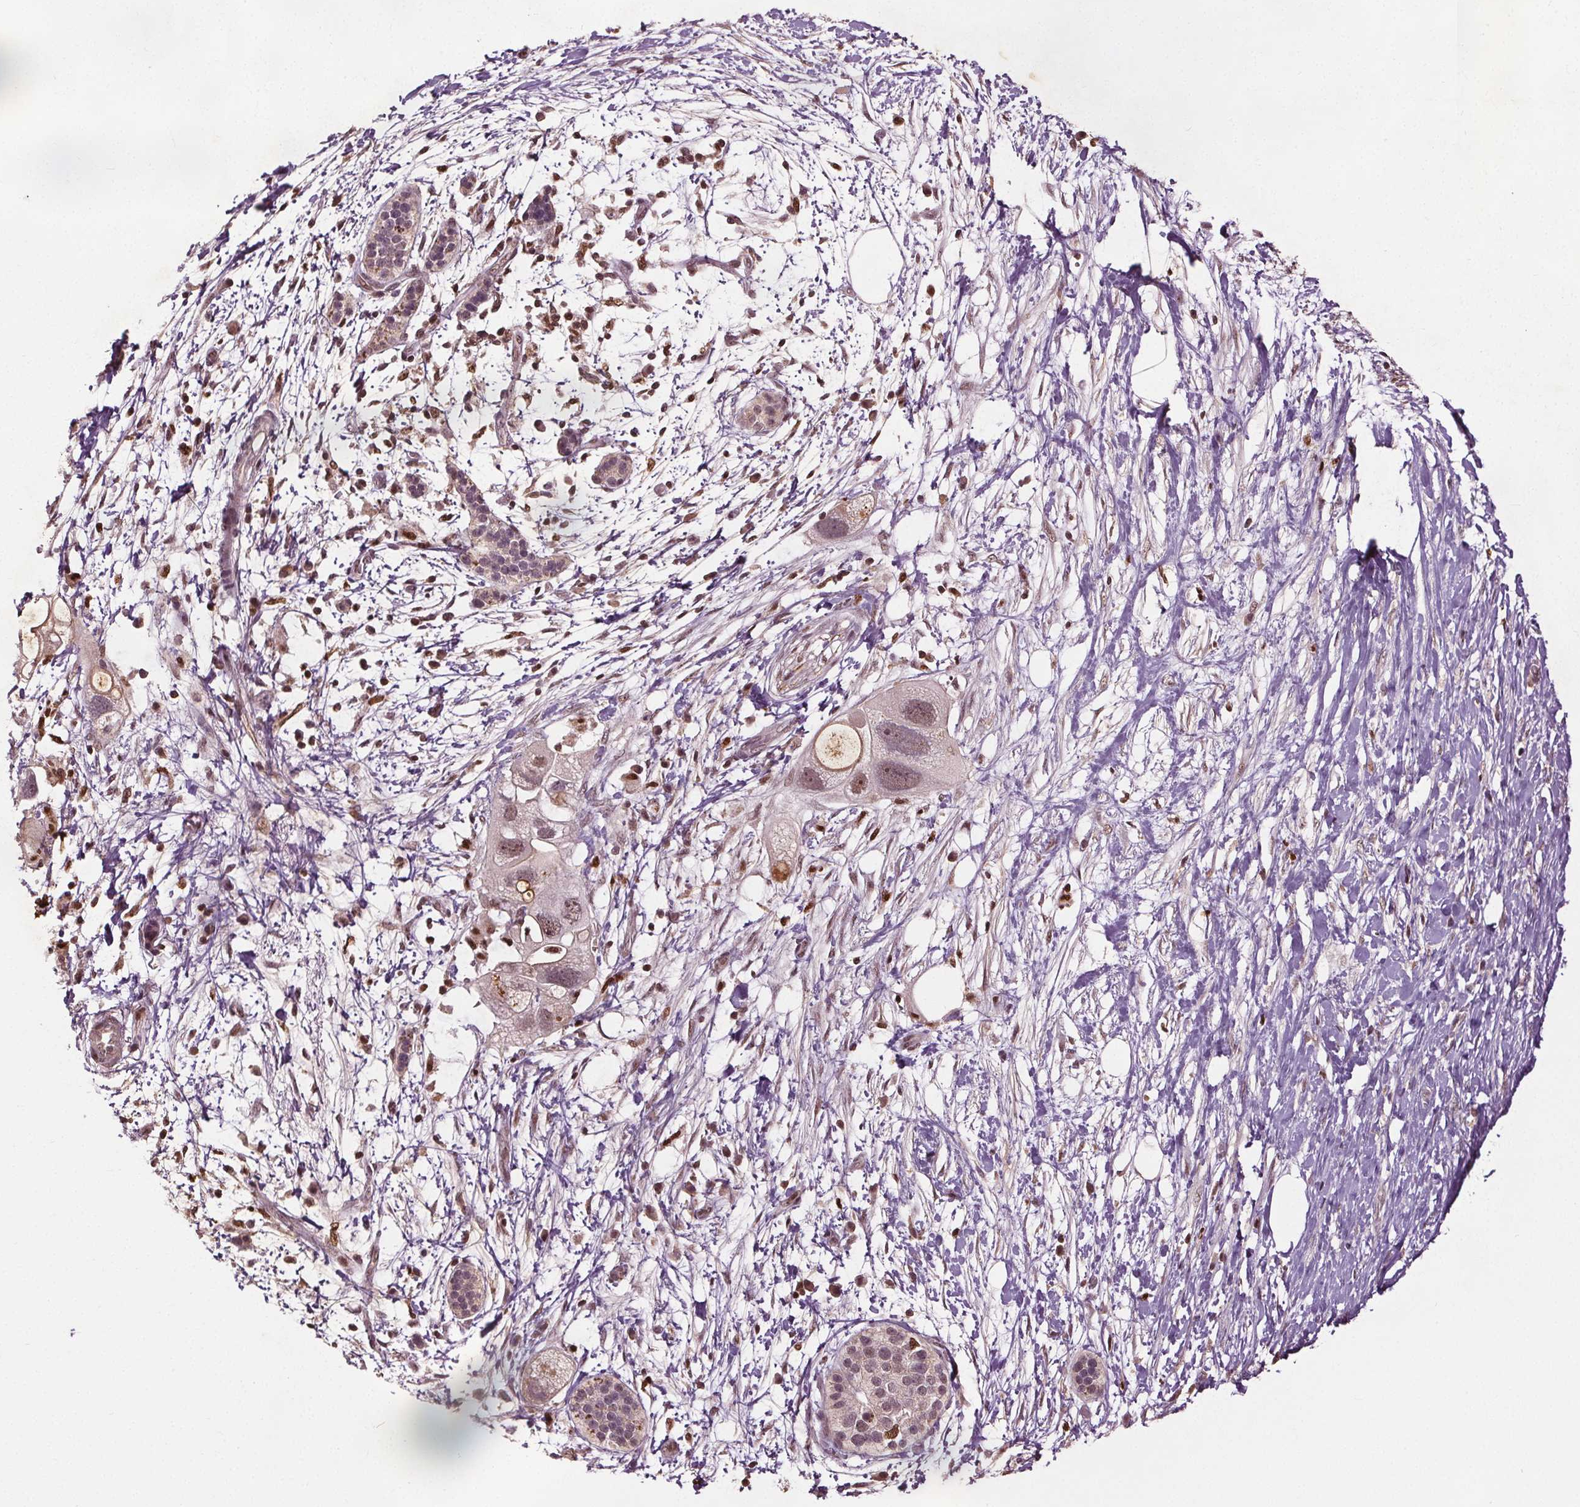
{"staining": {"intensity": "weak", "quantity": ">75%", "location": "cytoplasmic/membranous,nuclear"}, "tissue": "pancreatic cancer", "cell_type": "Tumor cells", "image_type": "cancer", "snomed": [{"axis": "morphology", "description": "Adenocarcinoma, NOS"}, {"axis": "topography", "description": "Pancreas"}], "caption": "Tumor cells reveal low levels of weak cytoplasmic/membranous and nuclear expression in about >75% of cells in human pancreatic cancer.", "gene": "DDX11", "patient": {"sex": "female", "age": 72}}